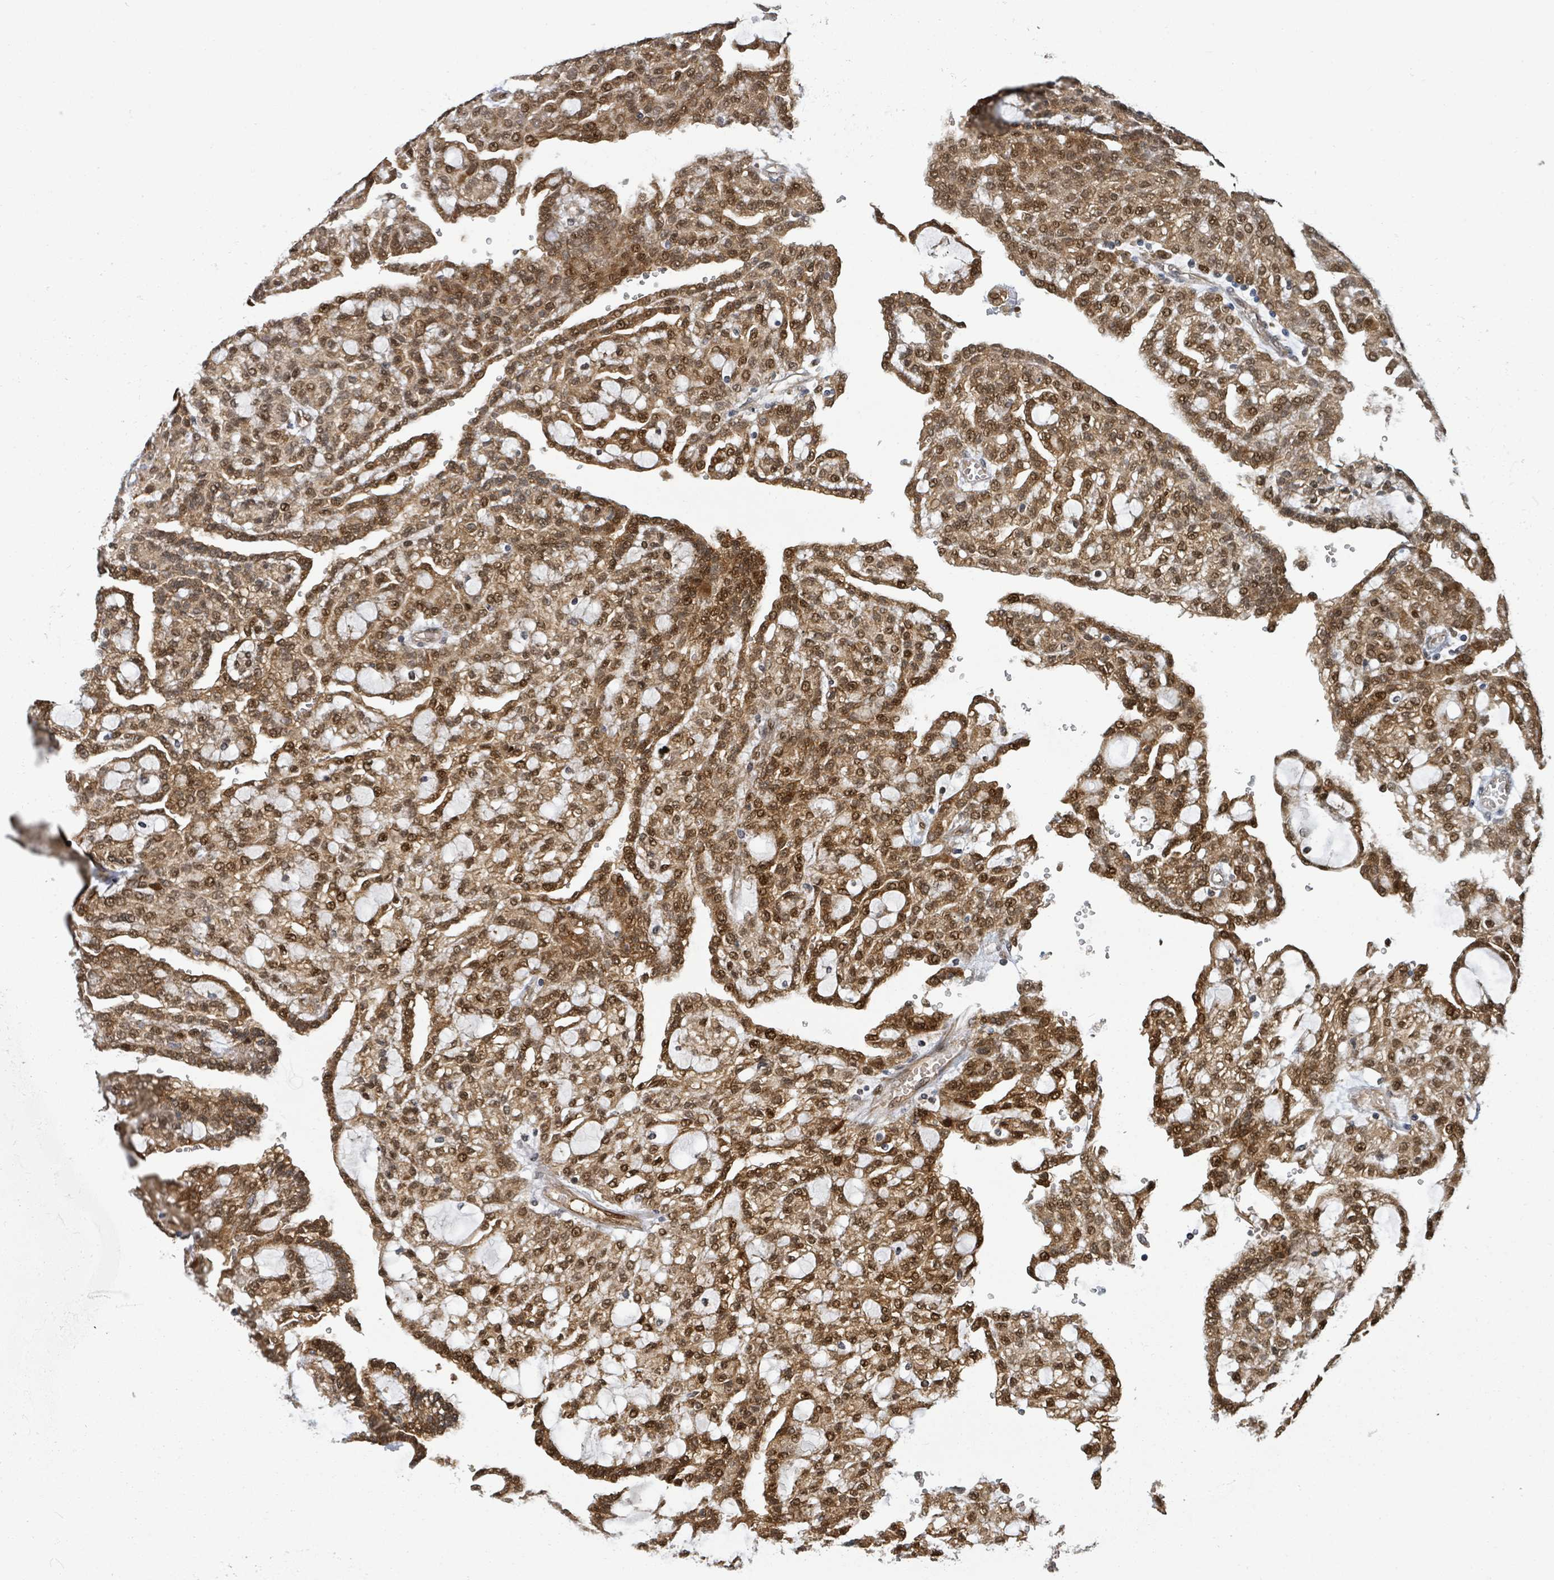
{"staining": {"intensity": "strong", "quantity": ">75%", "location": "cytoplasmic/membranous,nuclear"}, "tissue": "renal cancer", "cell_type": "Tumor cells", "image_type": "cancer", "snomed": [{"axis": "morphology", "description": "Adenocarcinoma, NOS"}, {"axis": "topography", "description": "Kidney"}], "caption": "Renal cancer (adenocarcinoma) stained with DAB (3,3'-diaminobenzidine) IHC displays high levels of strong cytoplasmic/membranous and nuclear expression in about >75% of tumor cells.", "gene": "PSMB7", "patient": {"sex": "male", "age": 63}}